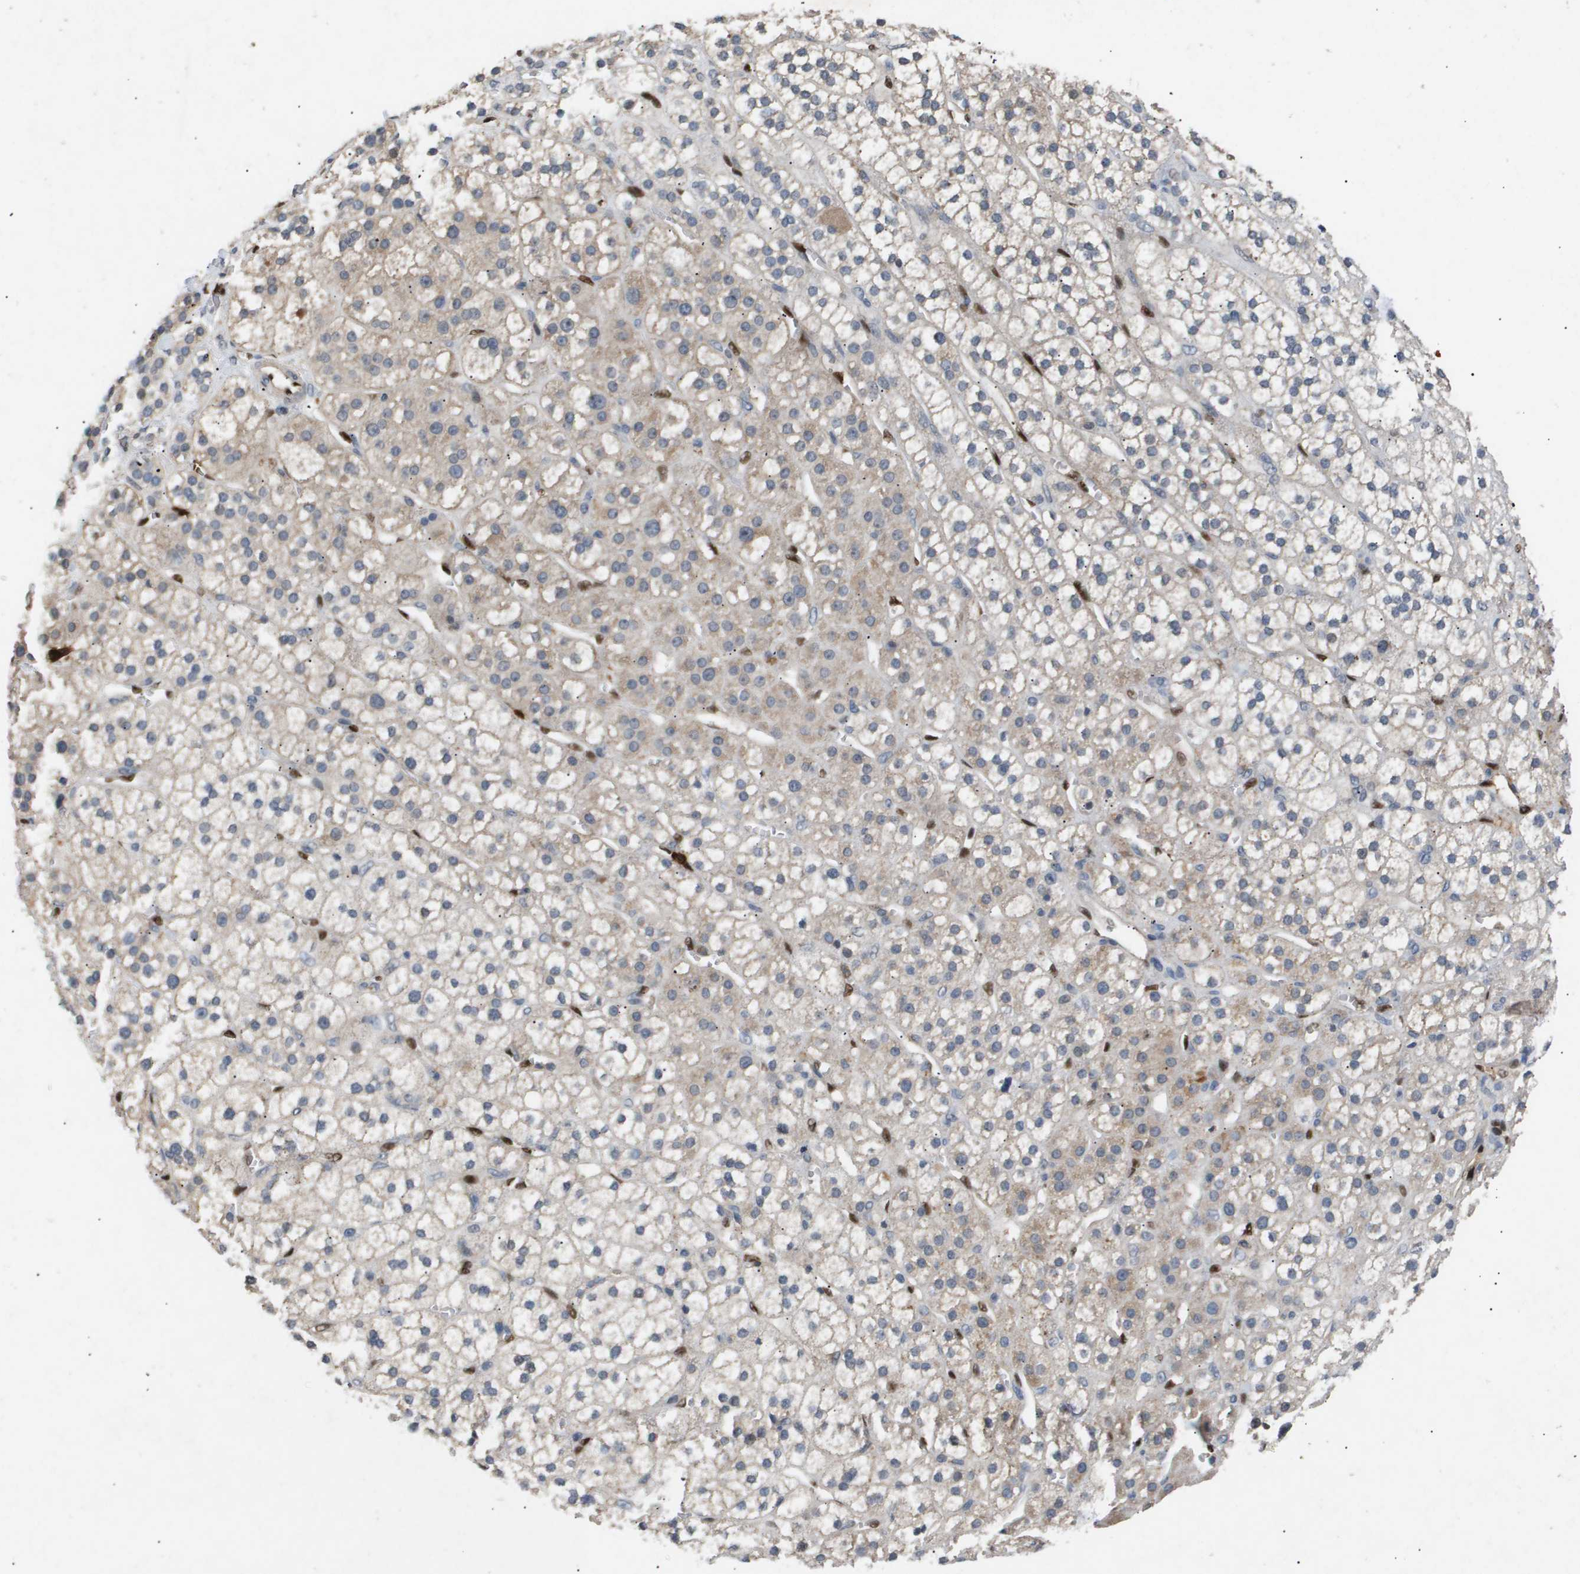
{"staining": {"intensity": "moderate", "quantity": "25%-75%", "location": "cytoplasmic/membranous"}, "tissue": "adrenal gland", "cell_type": "Glandular cells", "image_type": "normal", "snomed": [{"axis": "morphology", "description": "Normal tissue, NOS"}, {"axis": "topography", "description": "Adrenal gland"}], "caption": "Glandular cells display medium levels of moderate cytoplasmic/membranous positivity in approximately 25%-75% of cells in benign human adrenal gland.", "gene": "ERG", "patient": {"sex": "male", "age": 56}}